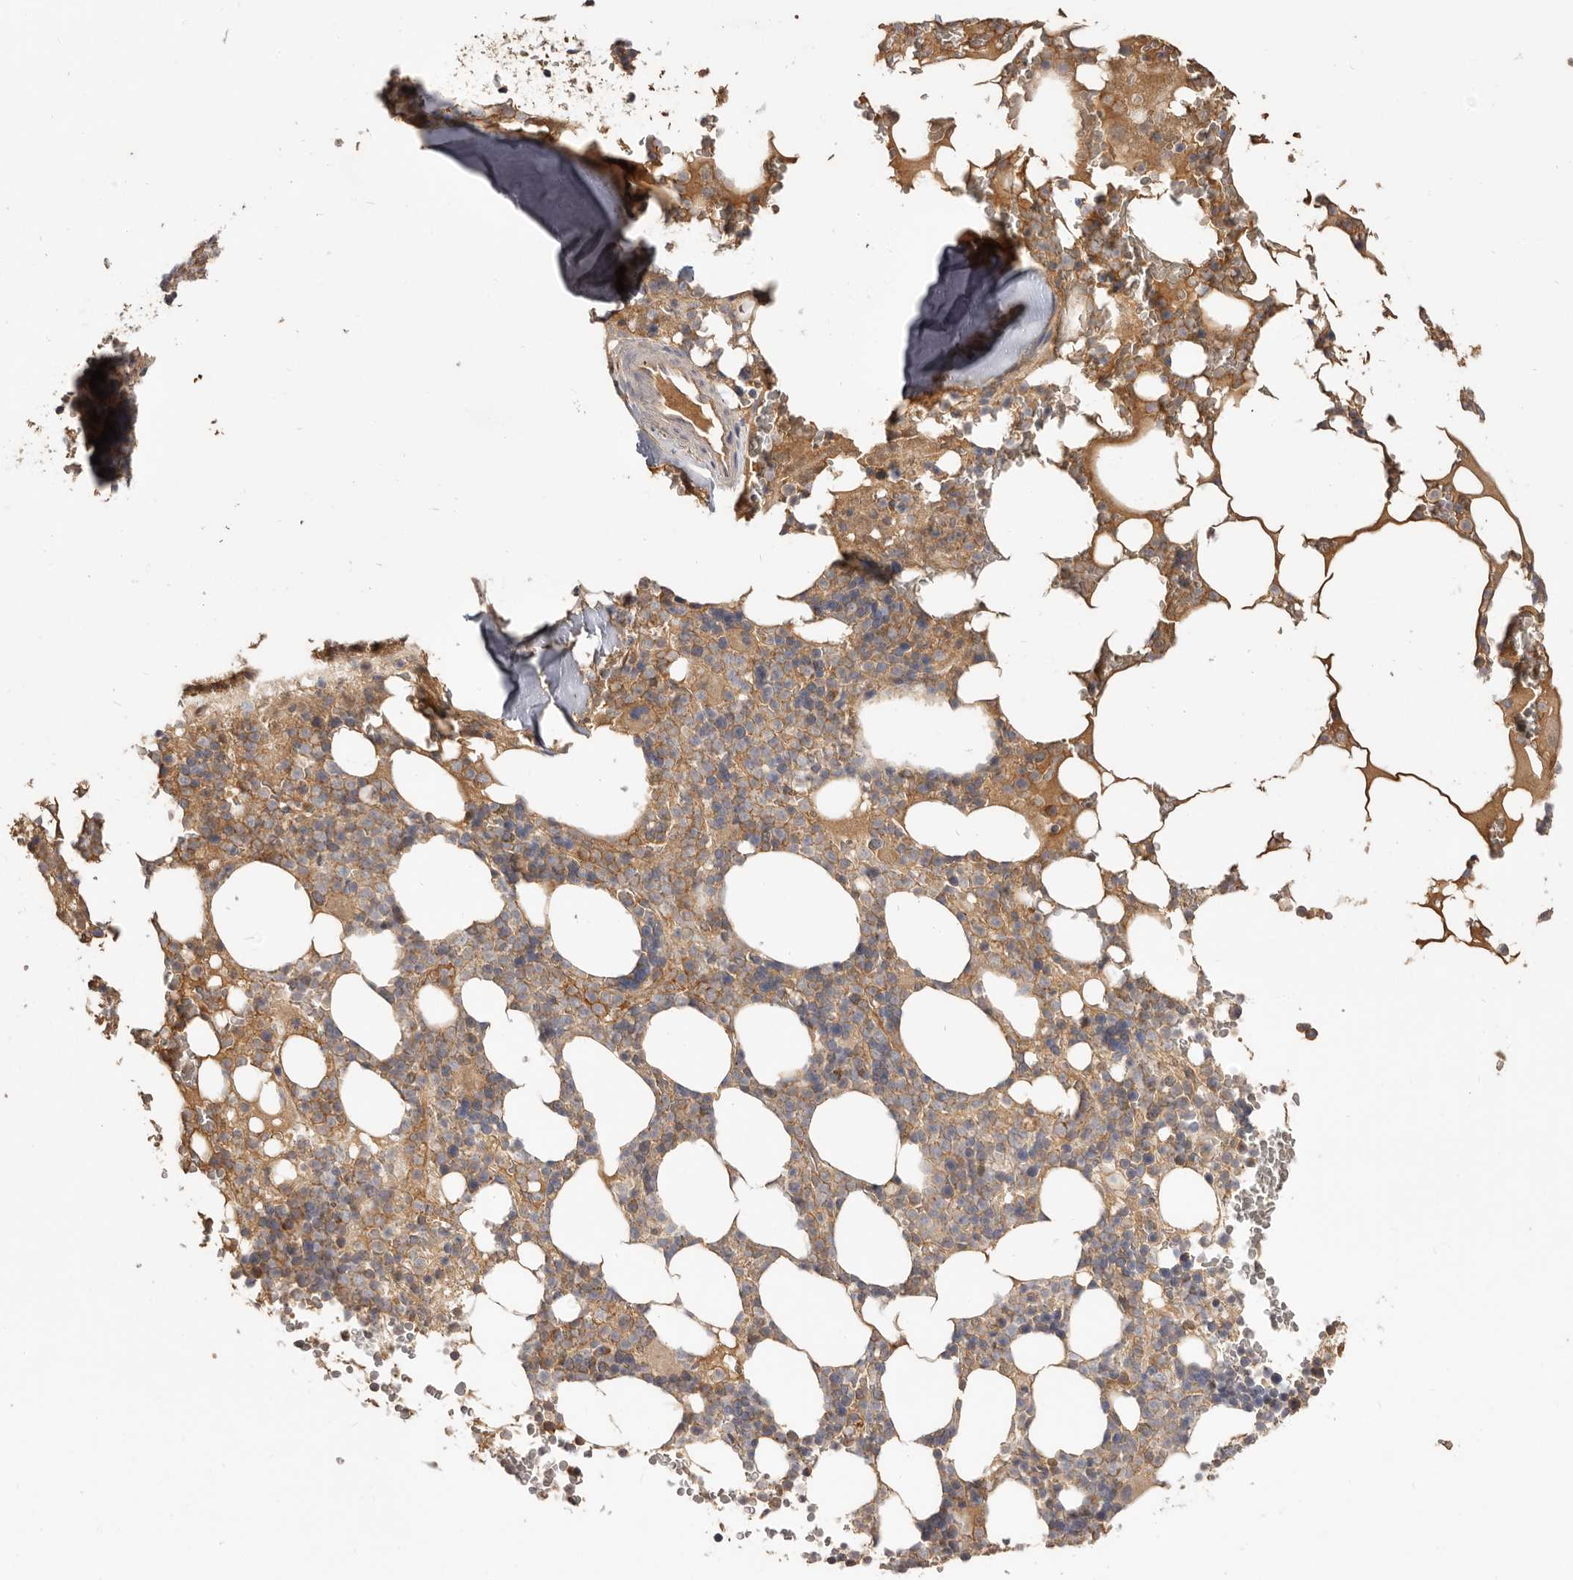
{"staining": {"intensity": "moderate", "quantity": ">75%", "location": "cytoplasmic/membranous"}, "tissue": "bone marrow", "cell_type": "Hematopoietic cells", "image_type": "normal", "snomed": [{"axis": "morphology", "description": "Normal tissue, NOS"}, {"axis": "topography", "description": "Bone marrow"}], "caption": "An image of bone marrow stained for a protein exhibits moderate cytoplasmic/membranous brown staining in hematopoietic cells.", "gene": "ADAMTS9", "patient": {"sex": "male", "age": 58}}